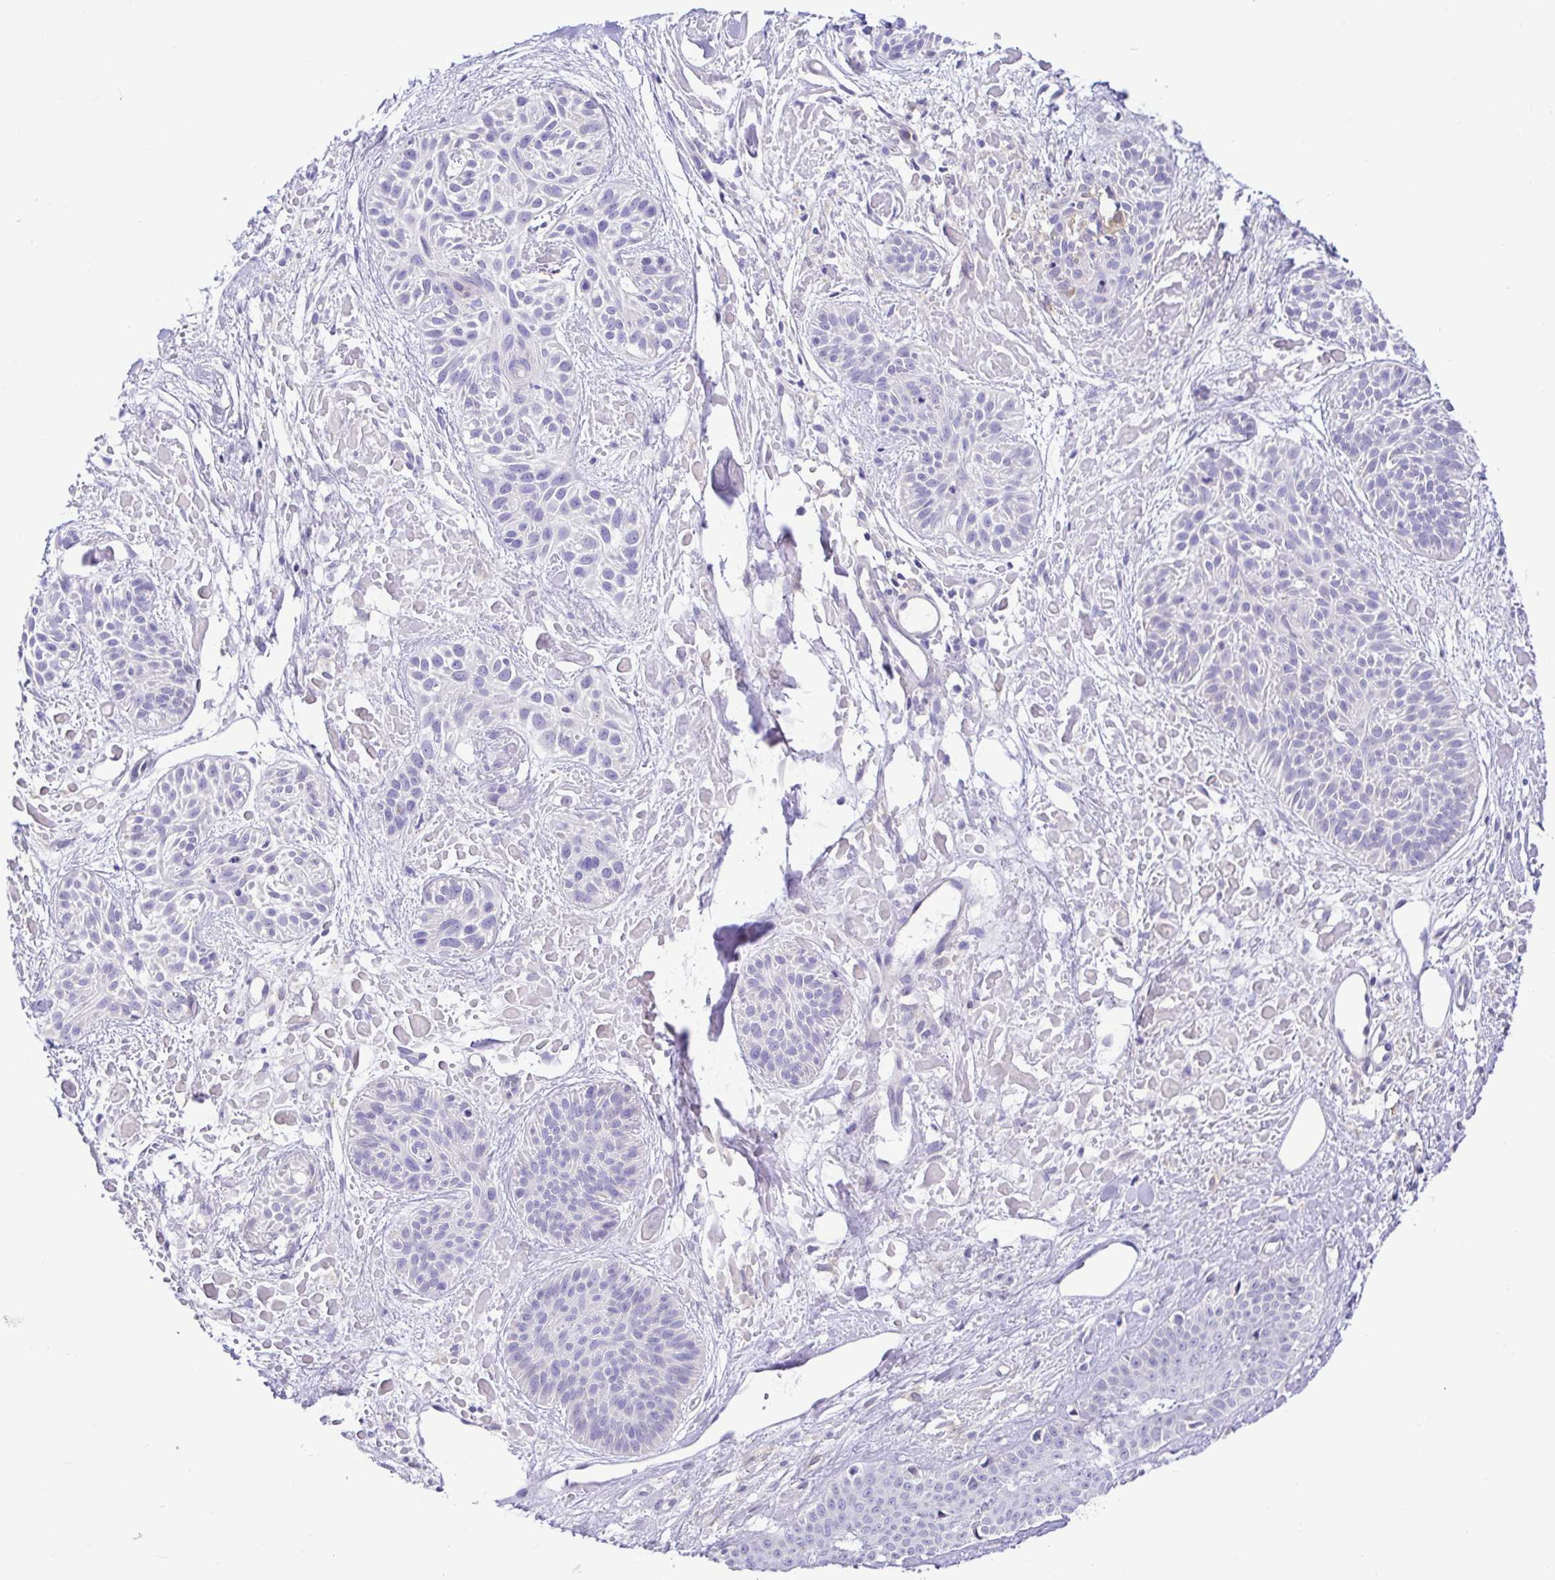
{"staining": {"intensity": "negative", "quantity": "none", "location": "none"}, "tissue": "skin cancer", "cell_type": "Tumor cells", "image_type": "cancer", "snomed": [{"axis": "morphology", "description": "Basal cell carcinoma"}, {"axis": "topography", "description": "Skin"}], "caption": "DAB (3,3'-diaminobenzidine) immunohistochemical staining of basal cell carcinoma (skin) displays no significant staining in tumor cells. Brightfield microscopy of immunohistochemistry (IHC) stained with DAB (3,3'-diaminobenzidine) (brown) and hematoxylin (blue), captured at high magnification.", "gene": "BACE2", "patient": {"sex": "female", "age": 78}}